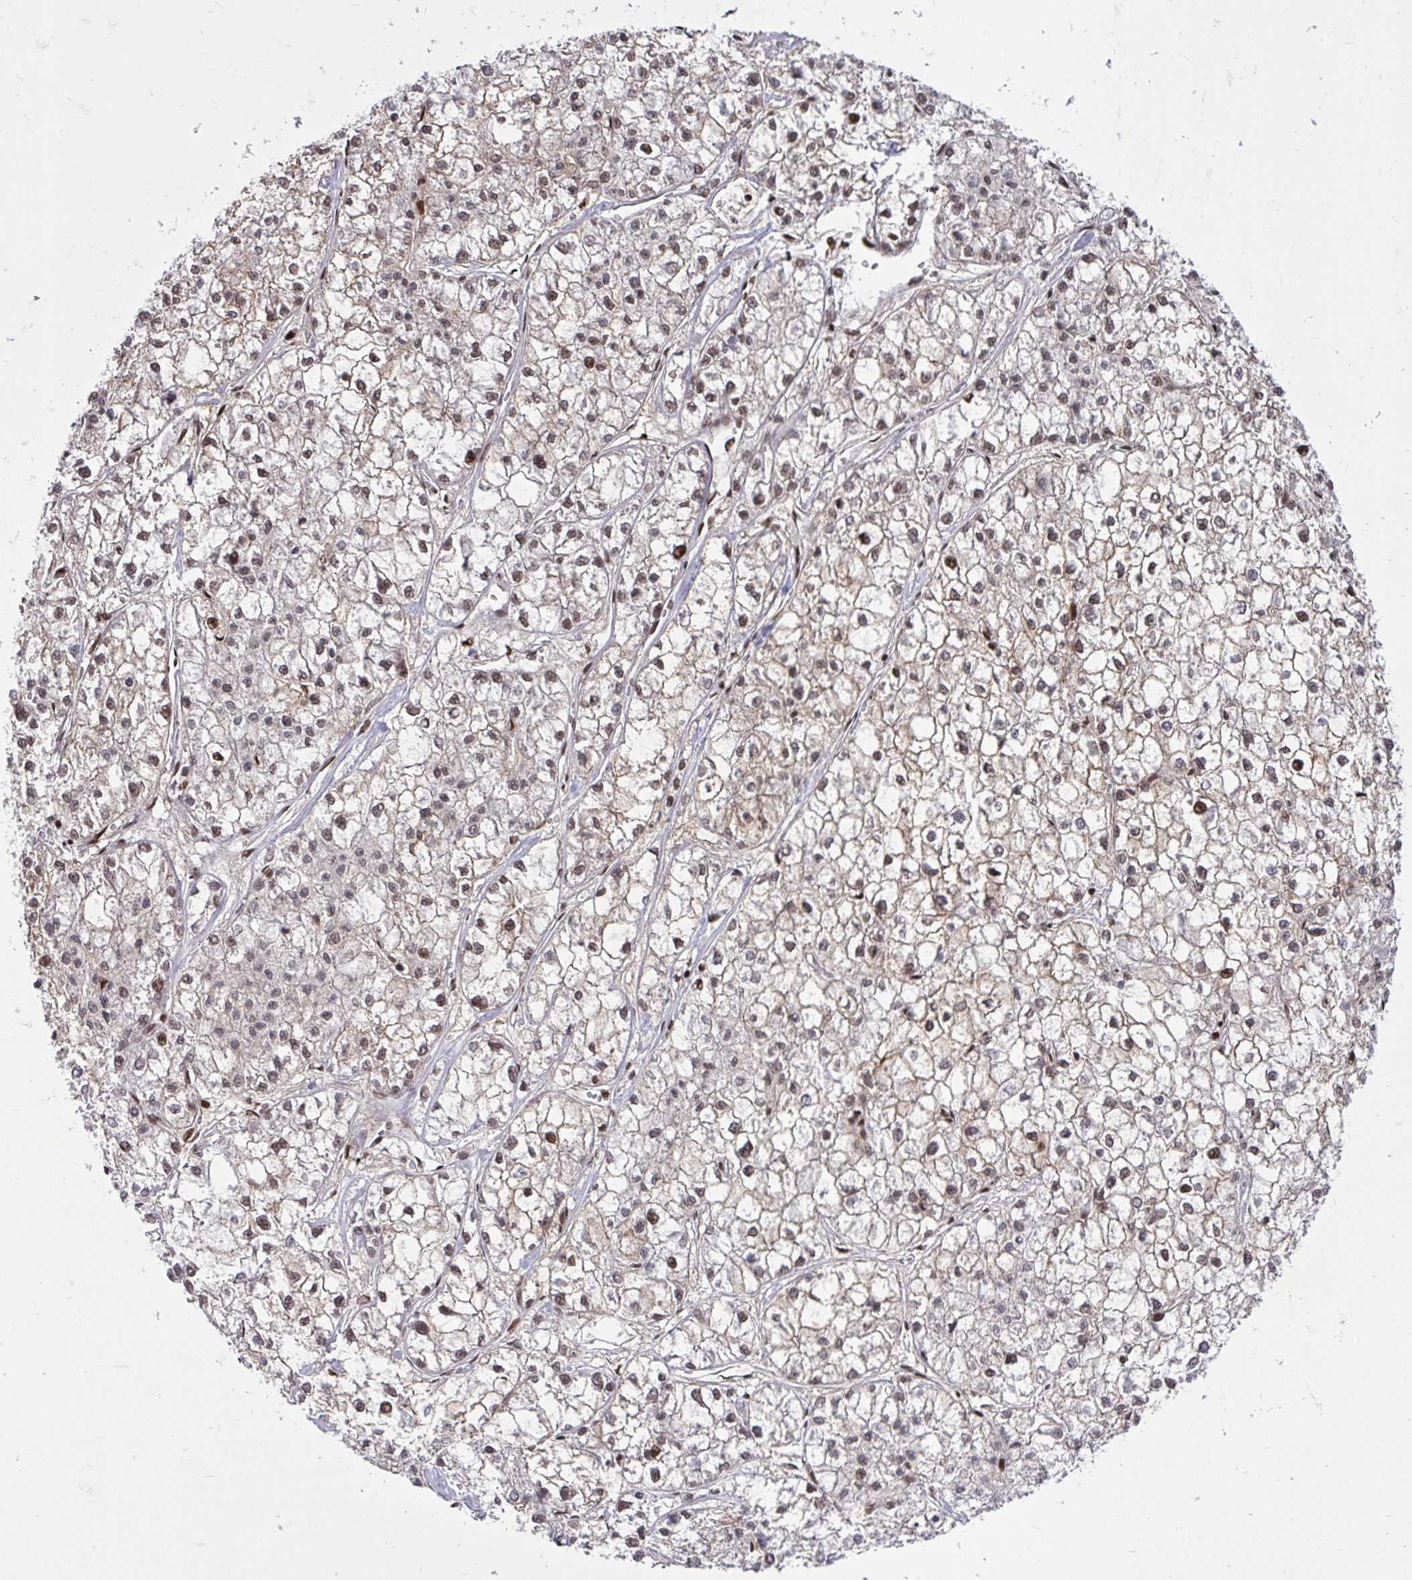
{"staining": {"intensity": "weak", "quantity": "25%-75%", "location": "nuclear"}, "tissue": "liver cancer", "cell_type": "Tumor cells", "image_type": "cancer", "snomed": [{"axis": "morphology", "description": "Carcinoma, Hepatocellular, NOS"}, {"axis": "topography", "description": "Liver"}], "caption": "IHC (DAB (3,3'-diaminobenzidine)) staining of human liver hepatocellular carcinoma reveals weak nuclear protein expression in about 25%-75% of tumor cells. (DAB (3,3'-diaminobenzidine) IHC, brown staining for protein, blue staining for nuclei).", "gene": "TBL1Y", "patient": {"sex": "female", "age": 43}}